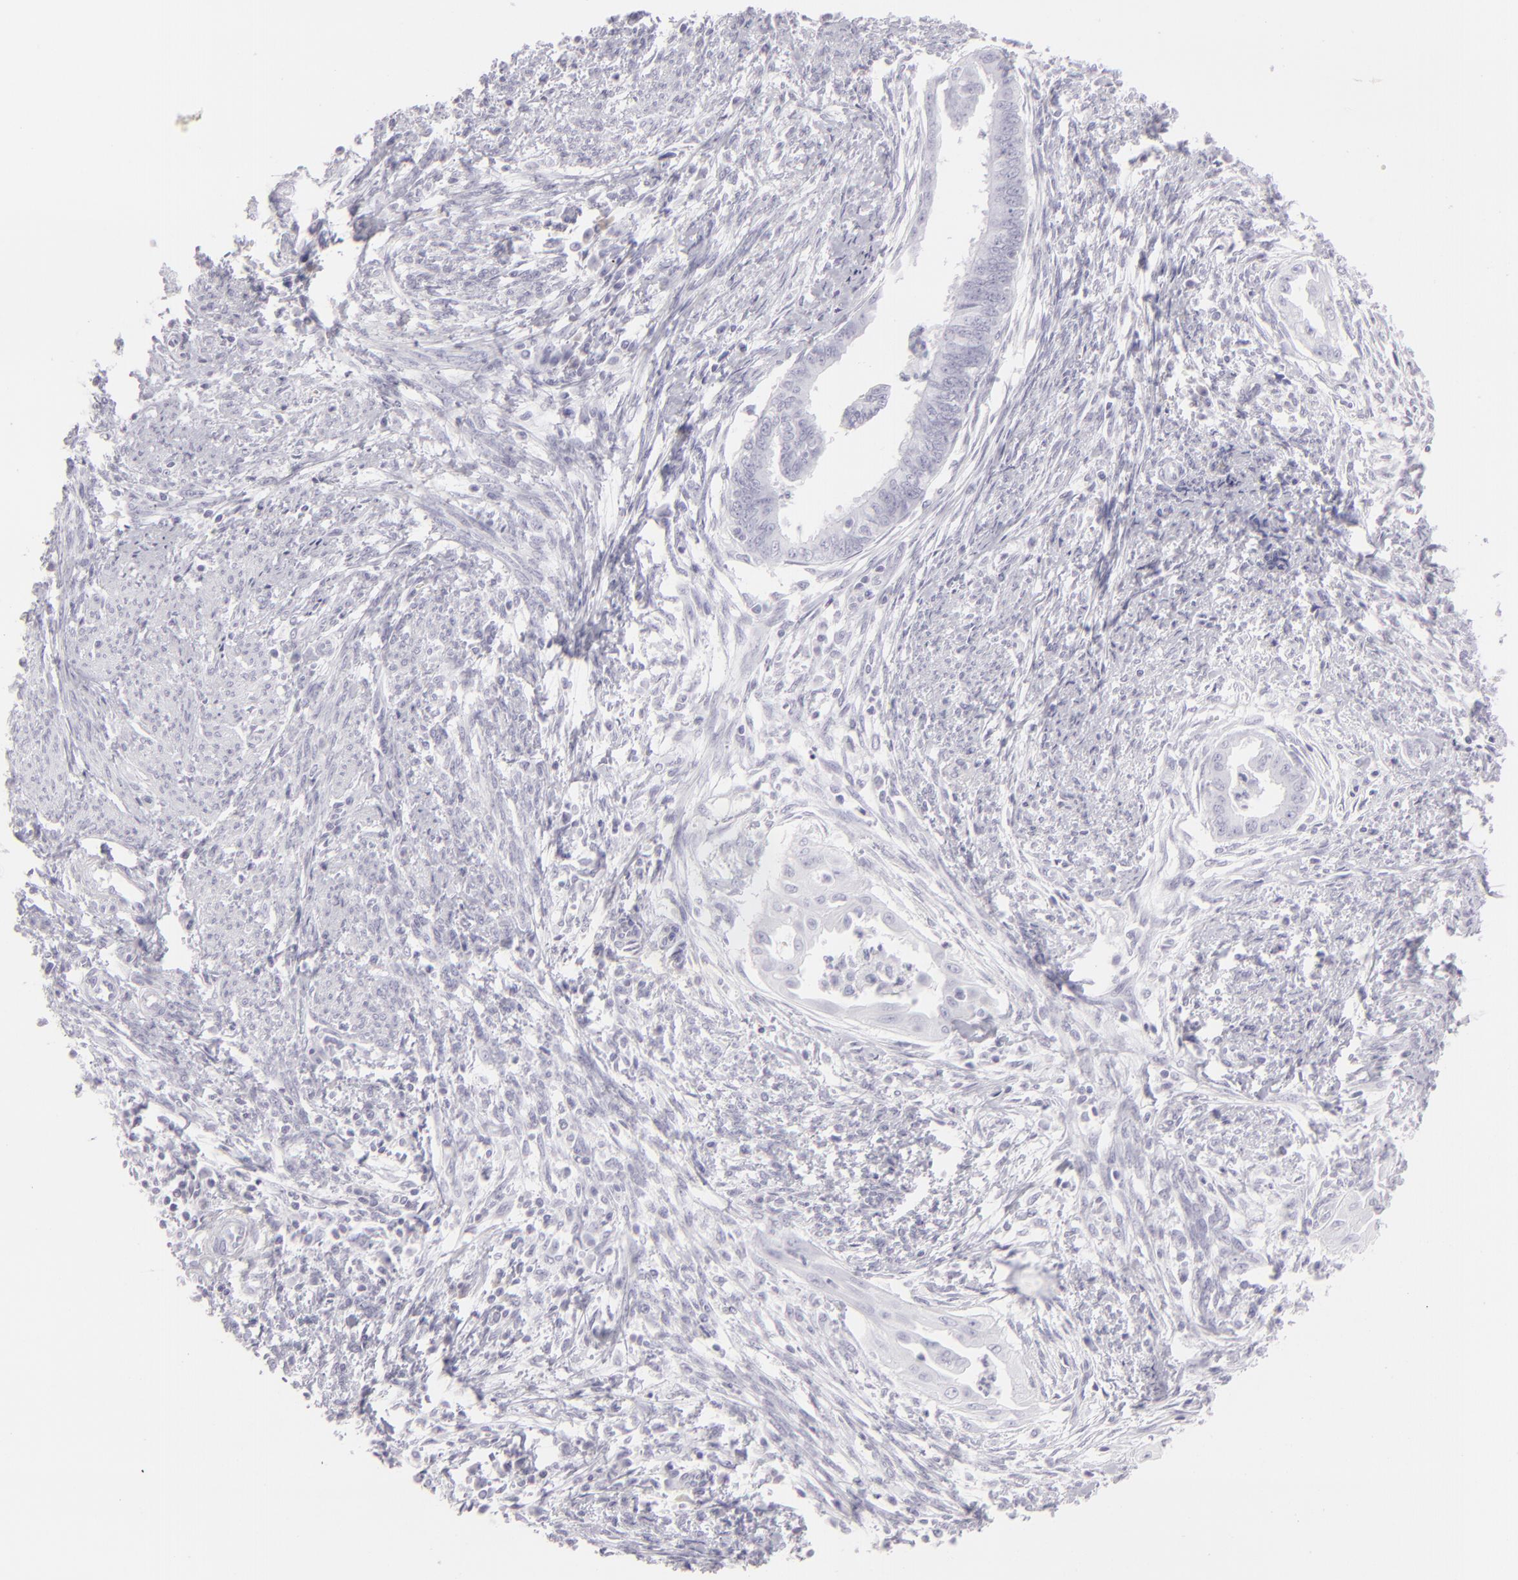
{"staining": {"intensity": "negative", "quantity": "none", "location": "none"}, "tissue": "endometrial cancer", "cell_type": "Tumor cells", "image_type": "cancer", "snomed": [{"axis": "morphology", "description": "Adenocarcinoma, NOS"}, {"axis": "topography", "description": "Endometrium"}], "caption": "Immunohistochemistry (IHC) of human endometrial adenocarcinoma reveals no positivity in tumor cells.", "gene": "FLG", "patient": {"sex": "female", "age": 66}}